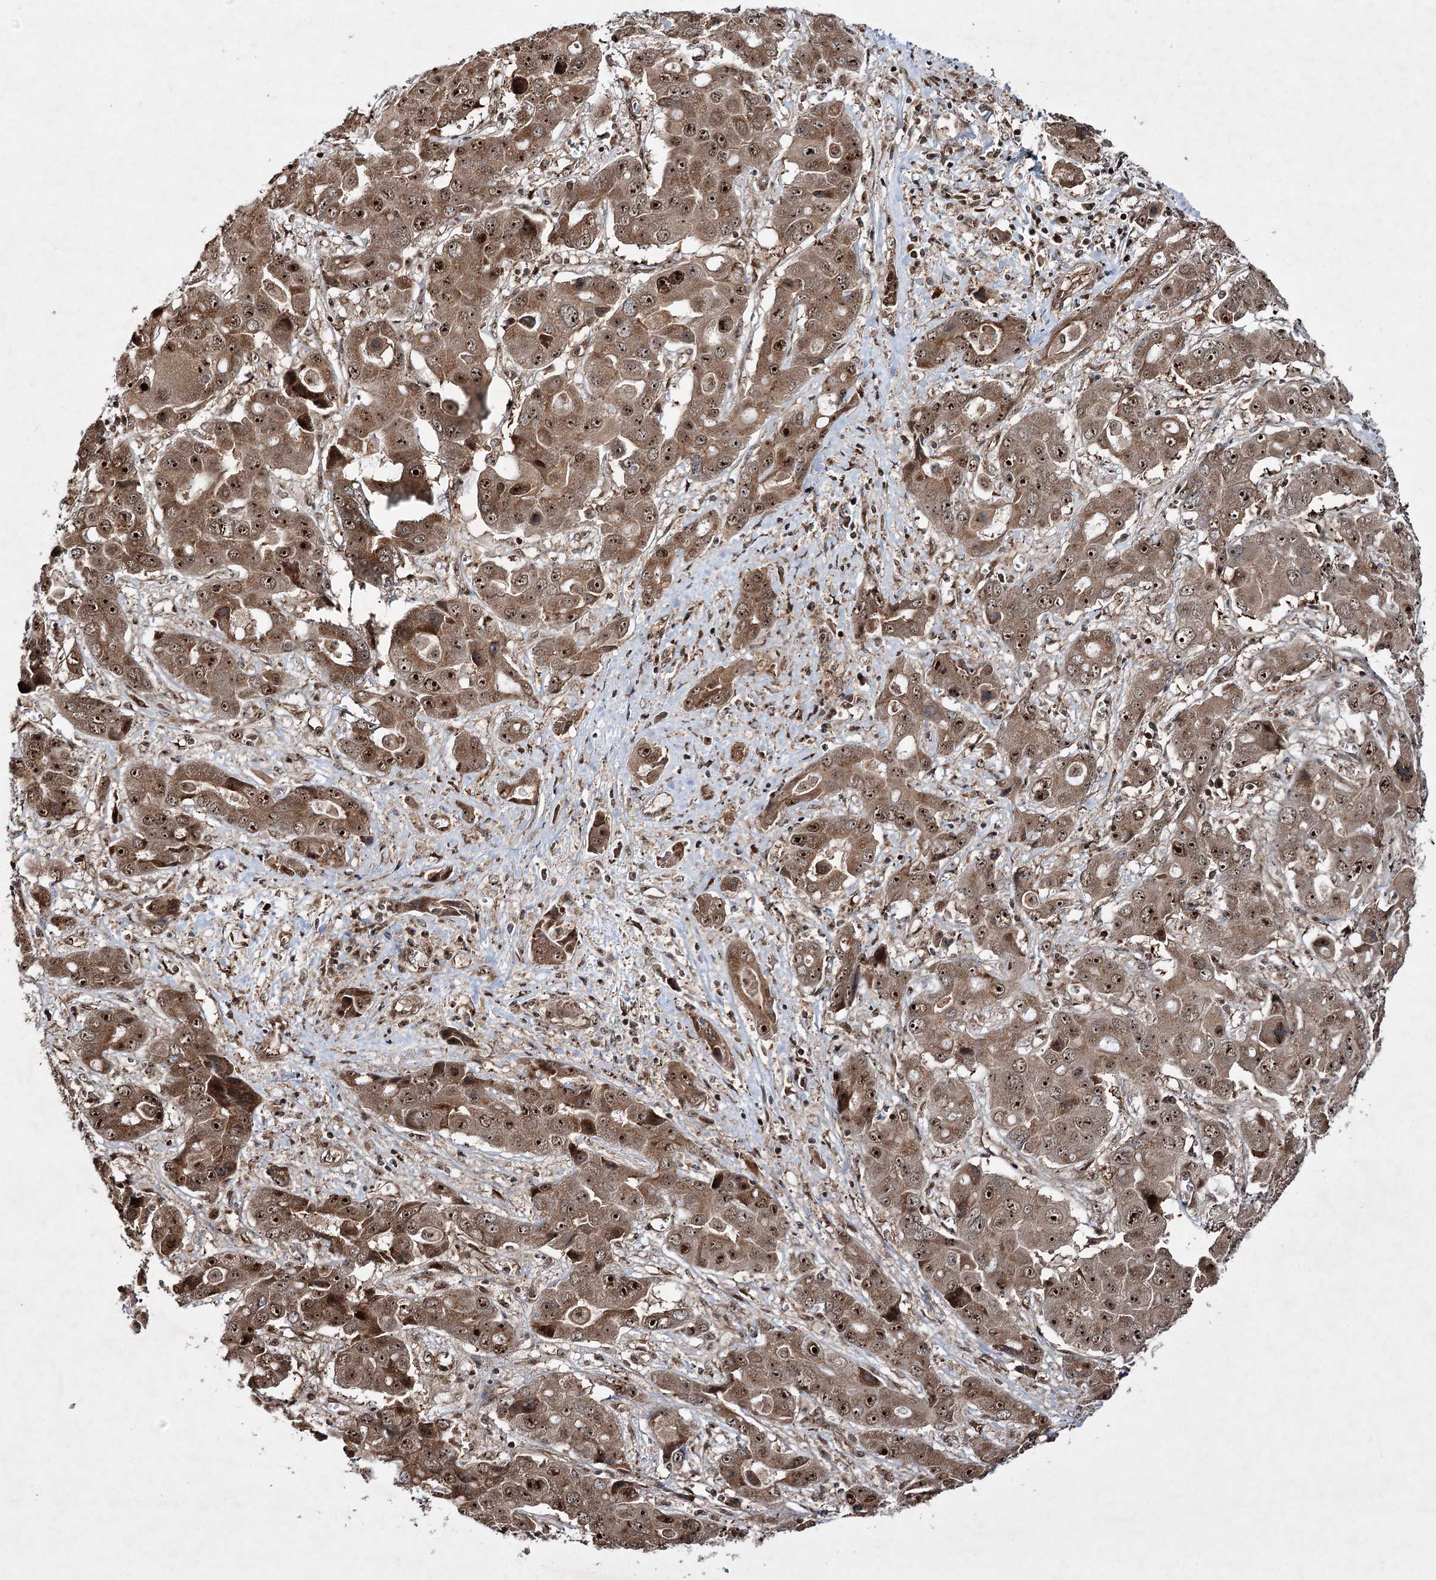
{"staining": {"intensity": "moderate", "quantity": ">75%", "location": "cytoplasmic/membranous,nuclear"}, "tissue": "liver cancer", "cell_type": "Tumor cells", "image_type": "cancer", "snomed": [{"axis": "morphology", "description": "Cholangiocarcinoma"}, {"axis": "topography", "description": "Liver"}], "caption": "A histopathology image of human liver cancer stained for a protein demonstrates moderate cytoplasmic/membranous and nuclear brown staining in tumor cells.", "gene": "SERINC5", "patient": {"sex": "male", "age": 67}}